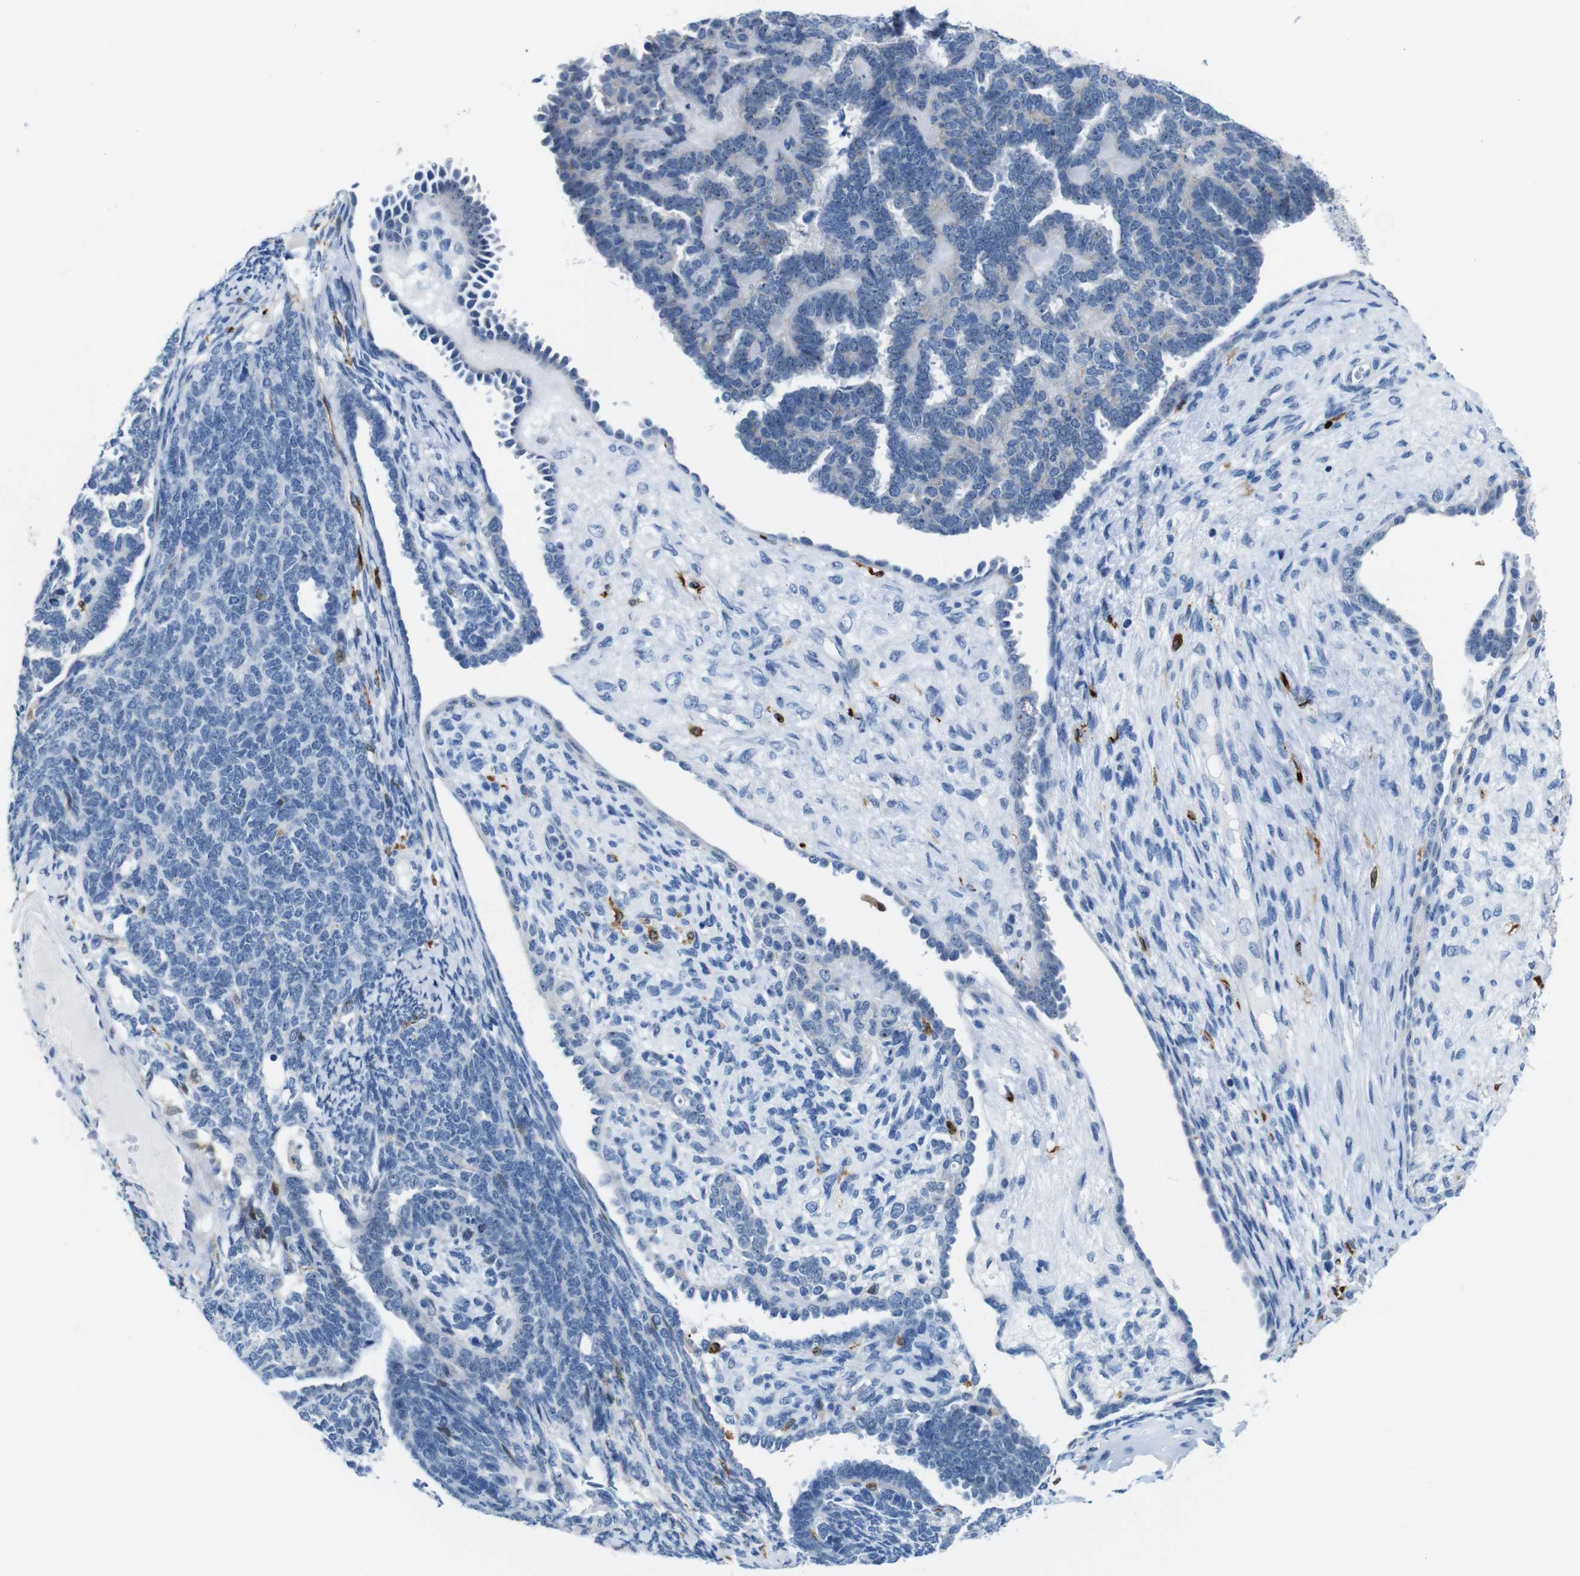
{"staining": {"intensity": "negative", "quantity": "none", "location": "none"}, "tissue": "endometrial cancer", "cell_type": "Tumor cells", "image_type": "cancer", "snomed": [{"axis": "morphology", "description": "Neoplasm, malignant, NOS"}, {"axis": "topography", "description": "Endometrium"}], "caption": "The immunohistochemistry image has no significant positivity in tumor cells of endometrial cancer (neoplasm (malignant)) tissue.", "gene": "C1orf210", "patient": {"sex": "female", "age": 74}}